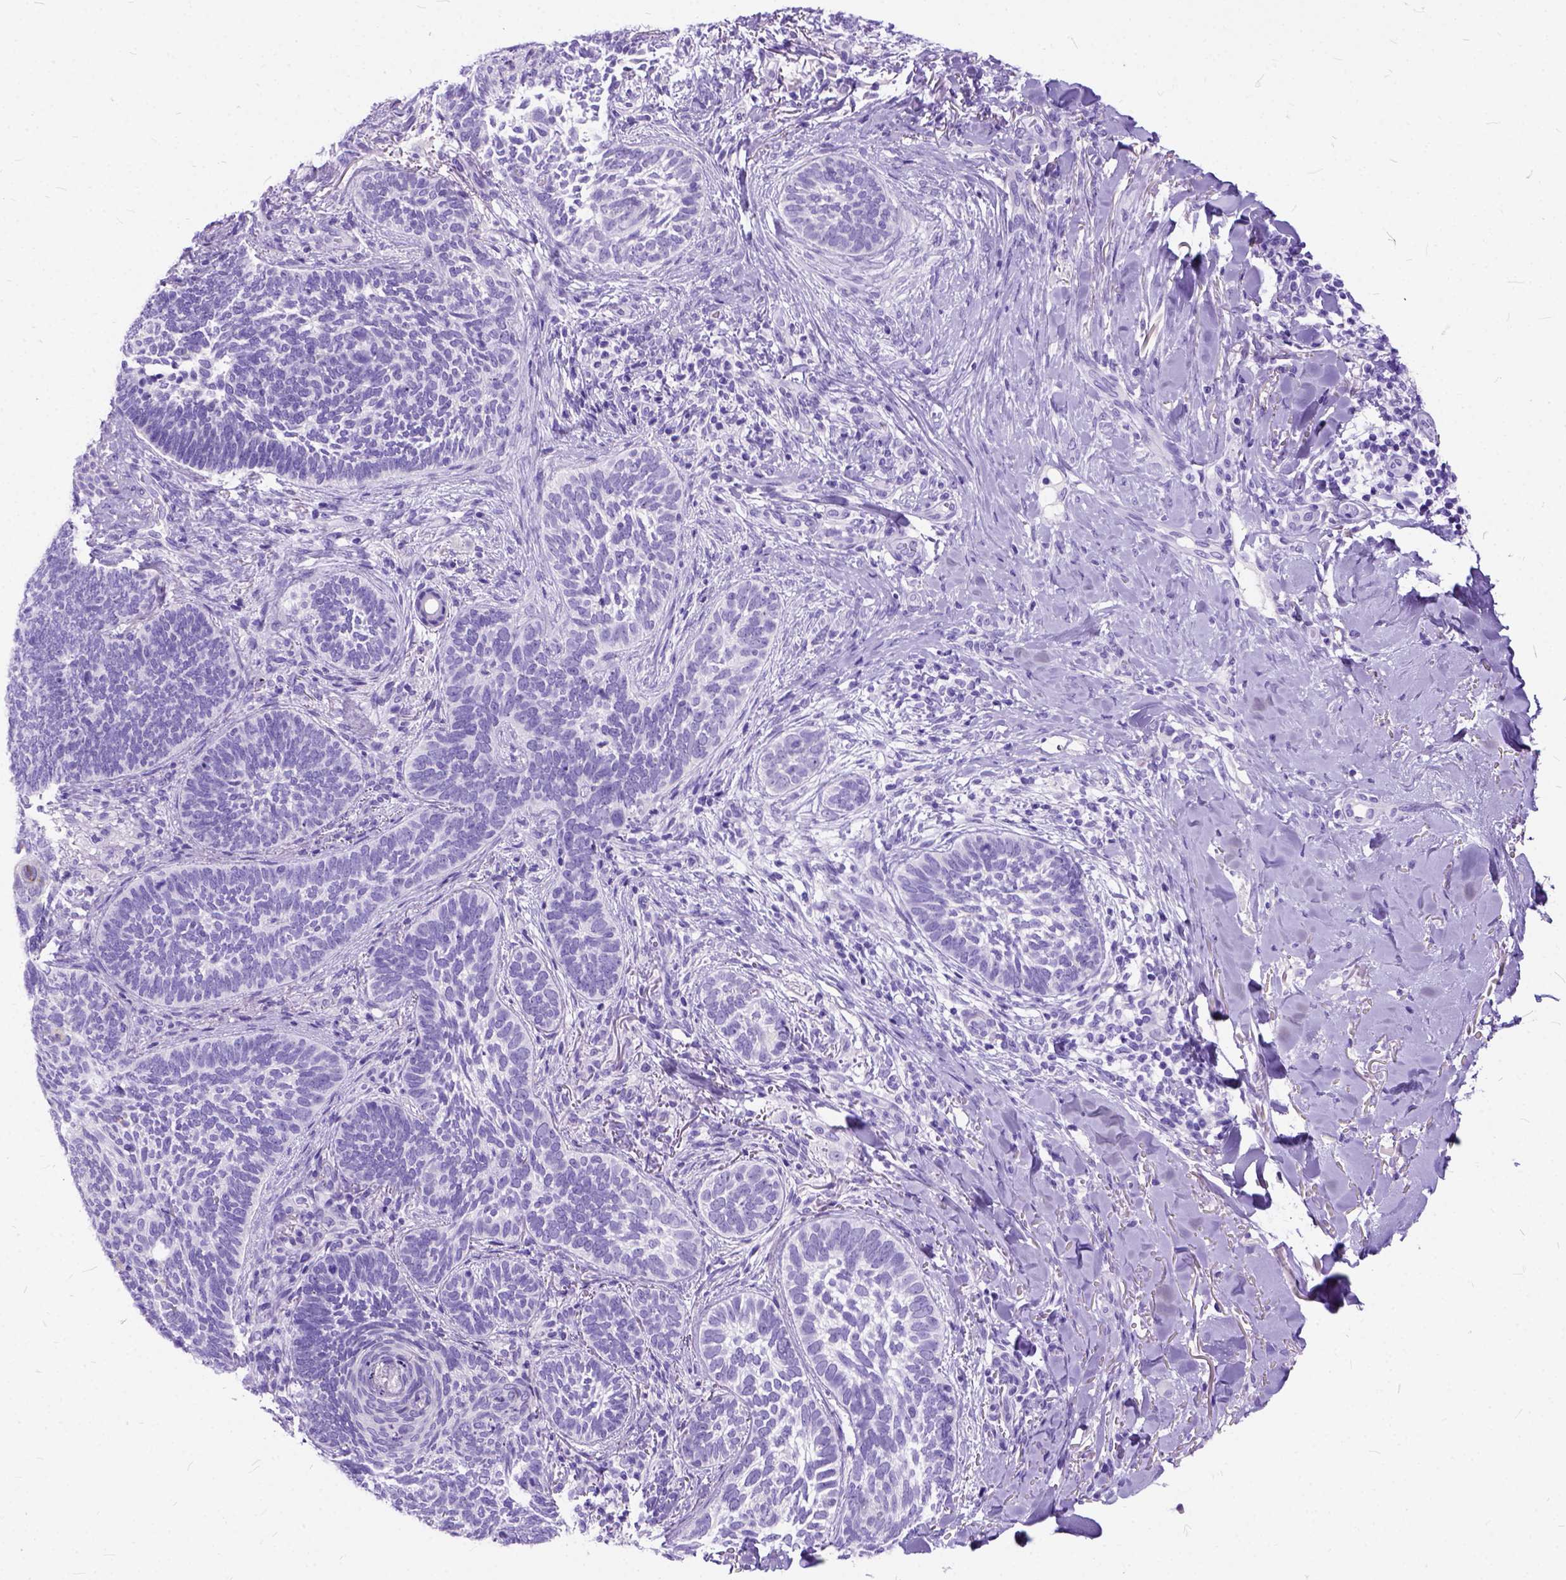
{"staining": {"intensity": "negative", "quantity": "none", "location": "none"}, "tissue": "skin cancer", "cell_type": "Tumor cells", "image_type": "cancer", "snomed": [{"axis": "morphology", "description": "Normal tissue, NOS"}, {"axis": "morphology", "description": "Basal cell carcinoma"}, {"axis": "topography", "description": "Skin"}], "caption": "A high-resolution micrograph shows IHC staining of skin basal cell carcinoma, which reveals no significant staining in tumor cells.", "gene": "C1QTNF3", "patient": {"sex": "male", "age": 46}}